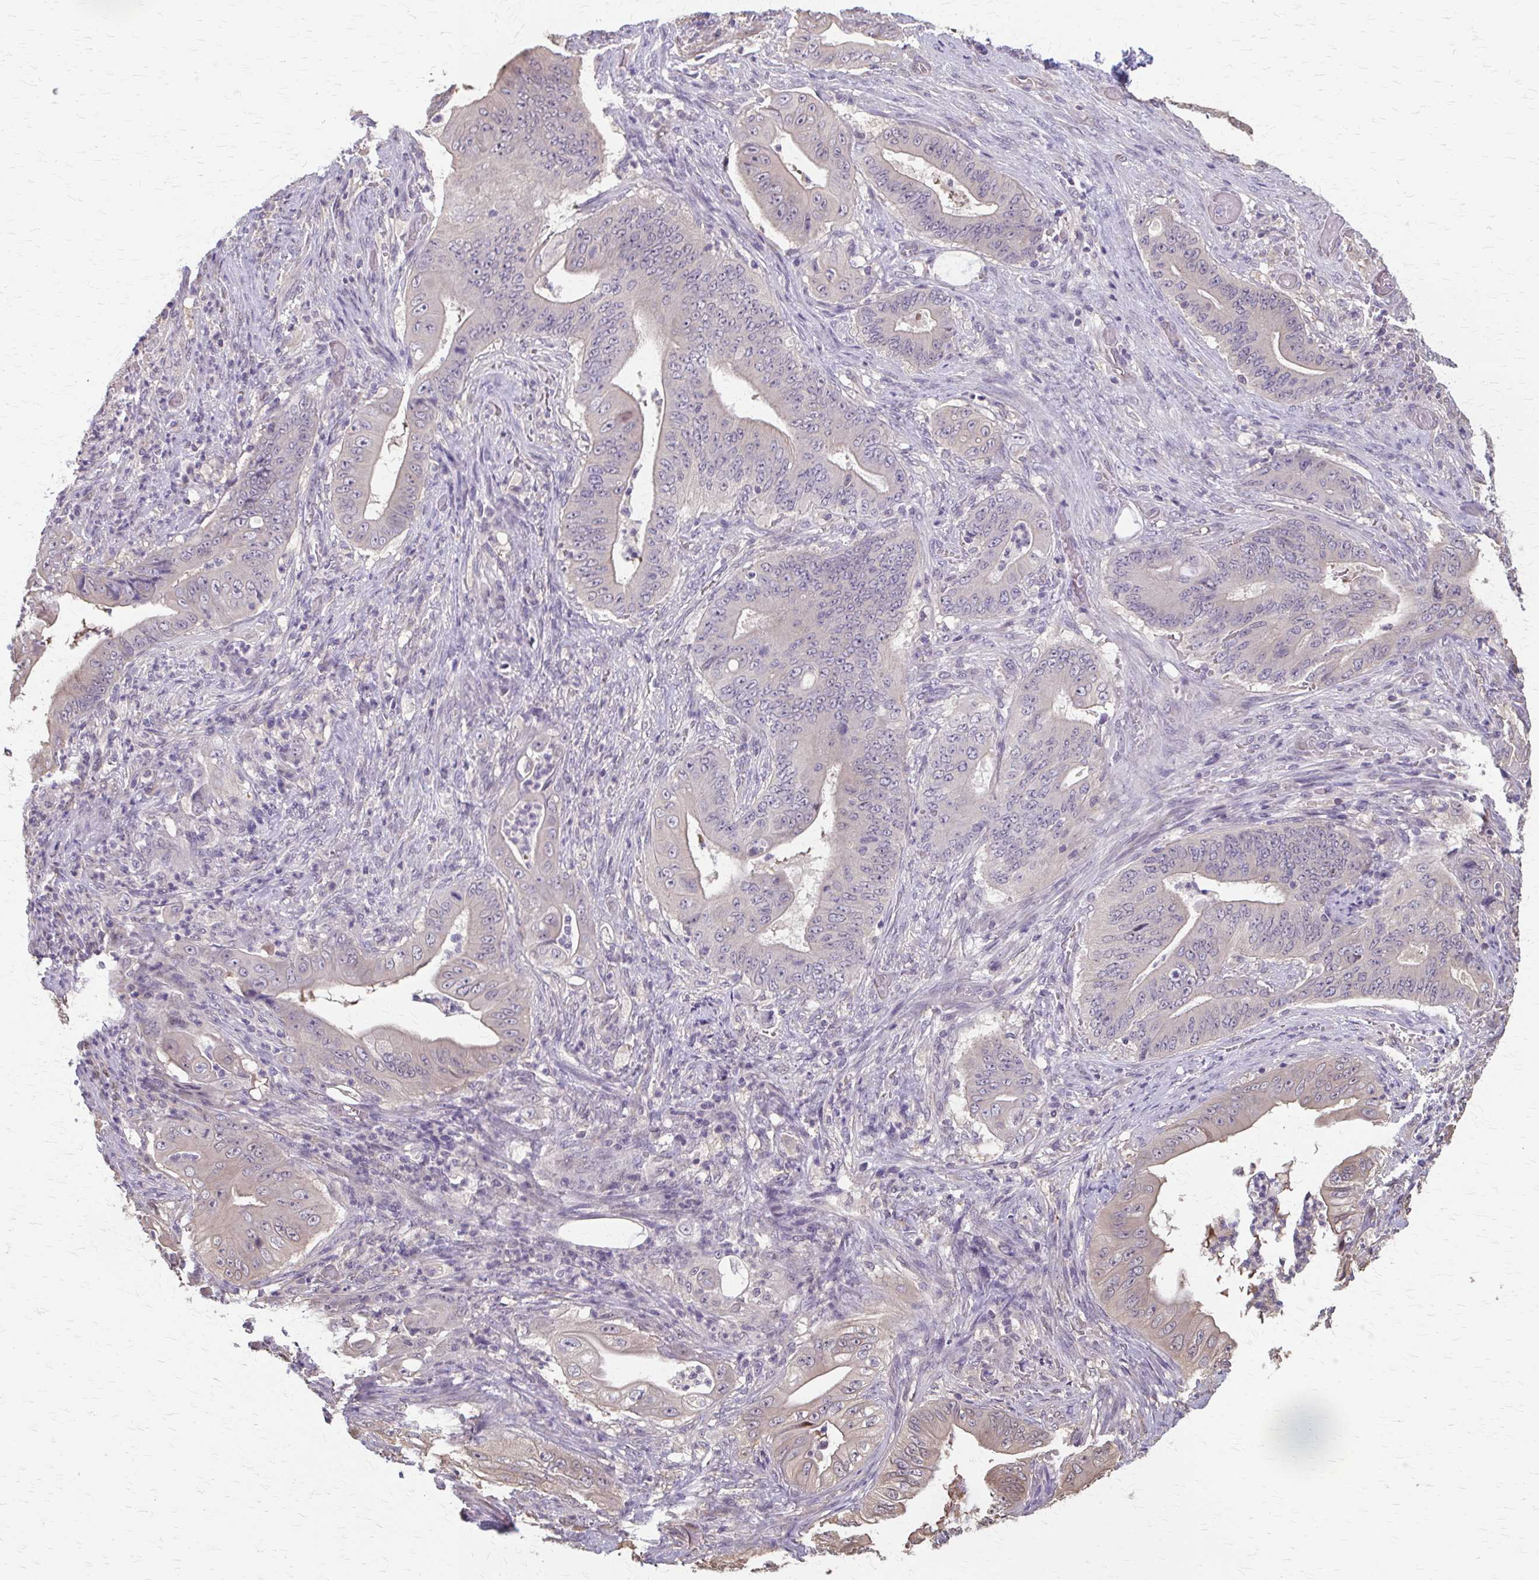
{"staining": {"intensity": "negative", "quantity": "none", "location": "none"}, "tissue": "stomach cancer", "cell_type": "Tumor cells", "image_type": "cancer", "snomed": [{"axis": "morphology", "description": "Adenocarcinoma, NOS"}, {"axis": "topography", "description": "Stomach"}], "caption": "High magnification brightfield microscopy of stomach cancer stained with DAB (3,3'-diaminobenzidine) (brown) and counterstained with hematoxylin (blue): tumor cells show no significant positivity.", "gene": "RABGAP1L", "patient": {"sex": "female", "age": 73}}